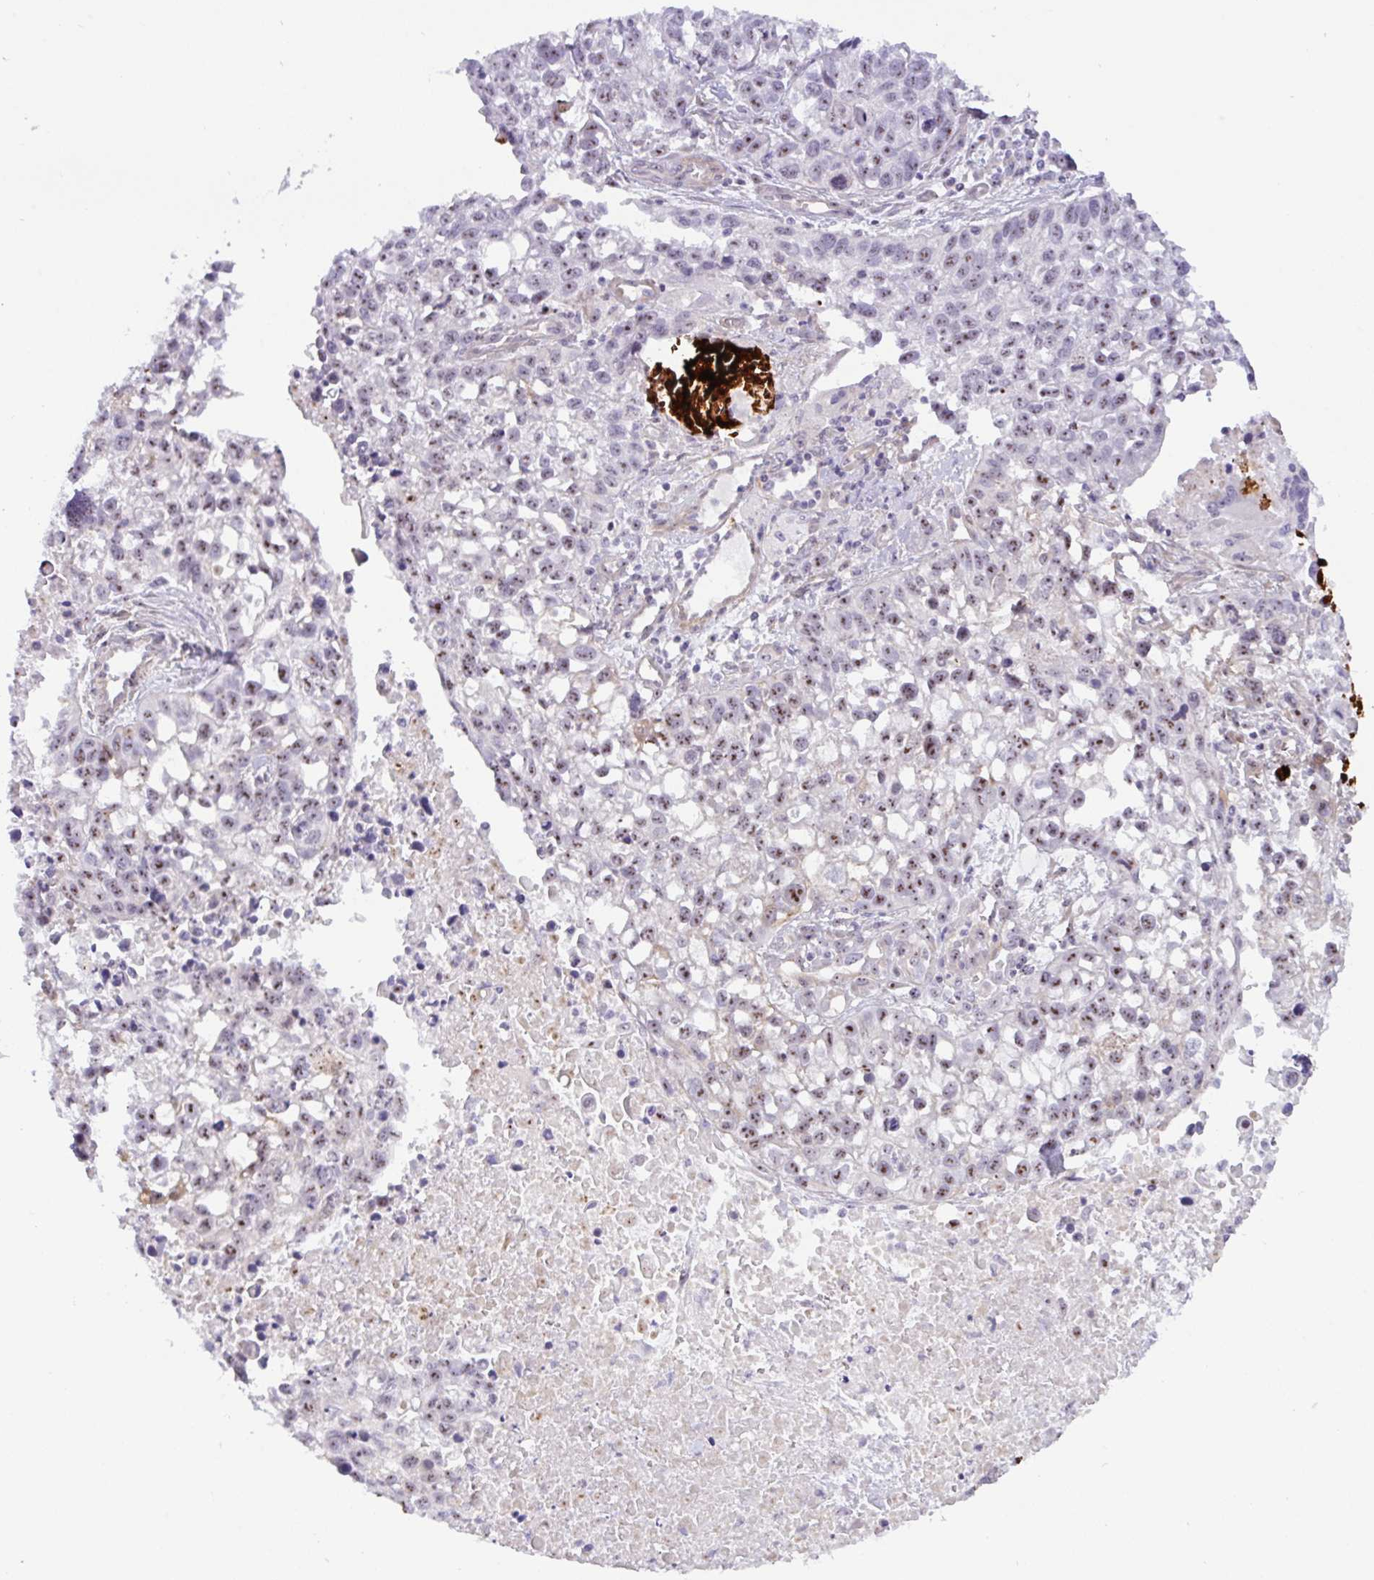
{"staining": {"intensity": "moderate", "quantity": "25%-75%", "location": "nuclear"}, "tissue": "lung cancer", "cell_type": "Tumor cells", "image_type": "cancer", "snomed": [{"axis": "morphology", "description": "Squamous cell carcinoma, NOS"}, {"axis": "topography", "description": "Lung"}], "caption": "The photomicrograph displays a brown stain indicating the presence of a protein in the nuclear of tumor cells in squamous cell carcinoma (lung). (brown staining indicates protein expression, while blue staining denotes nuclei).", "gene": "MXRA8", "patient": {"sex": "male", "age": 74}}